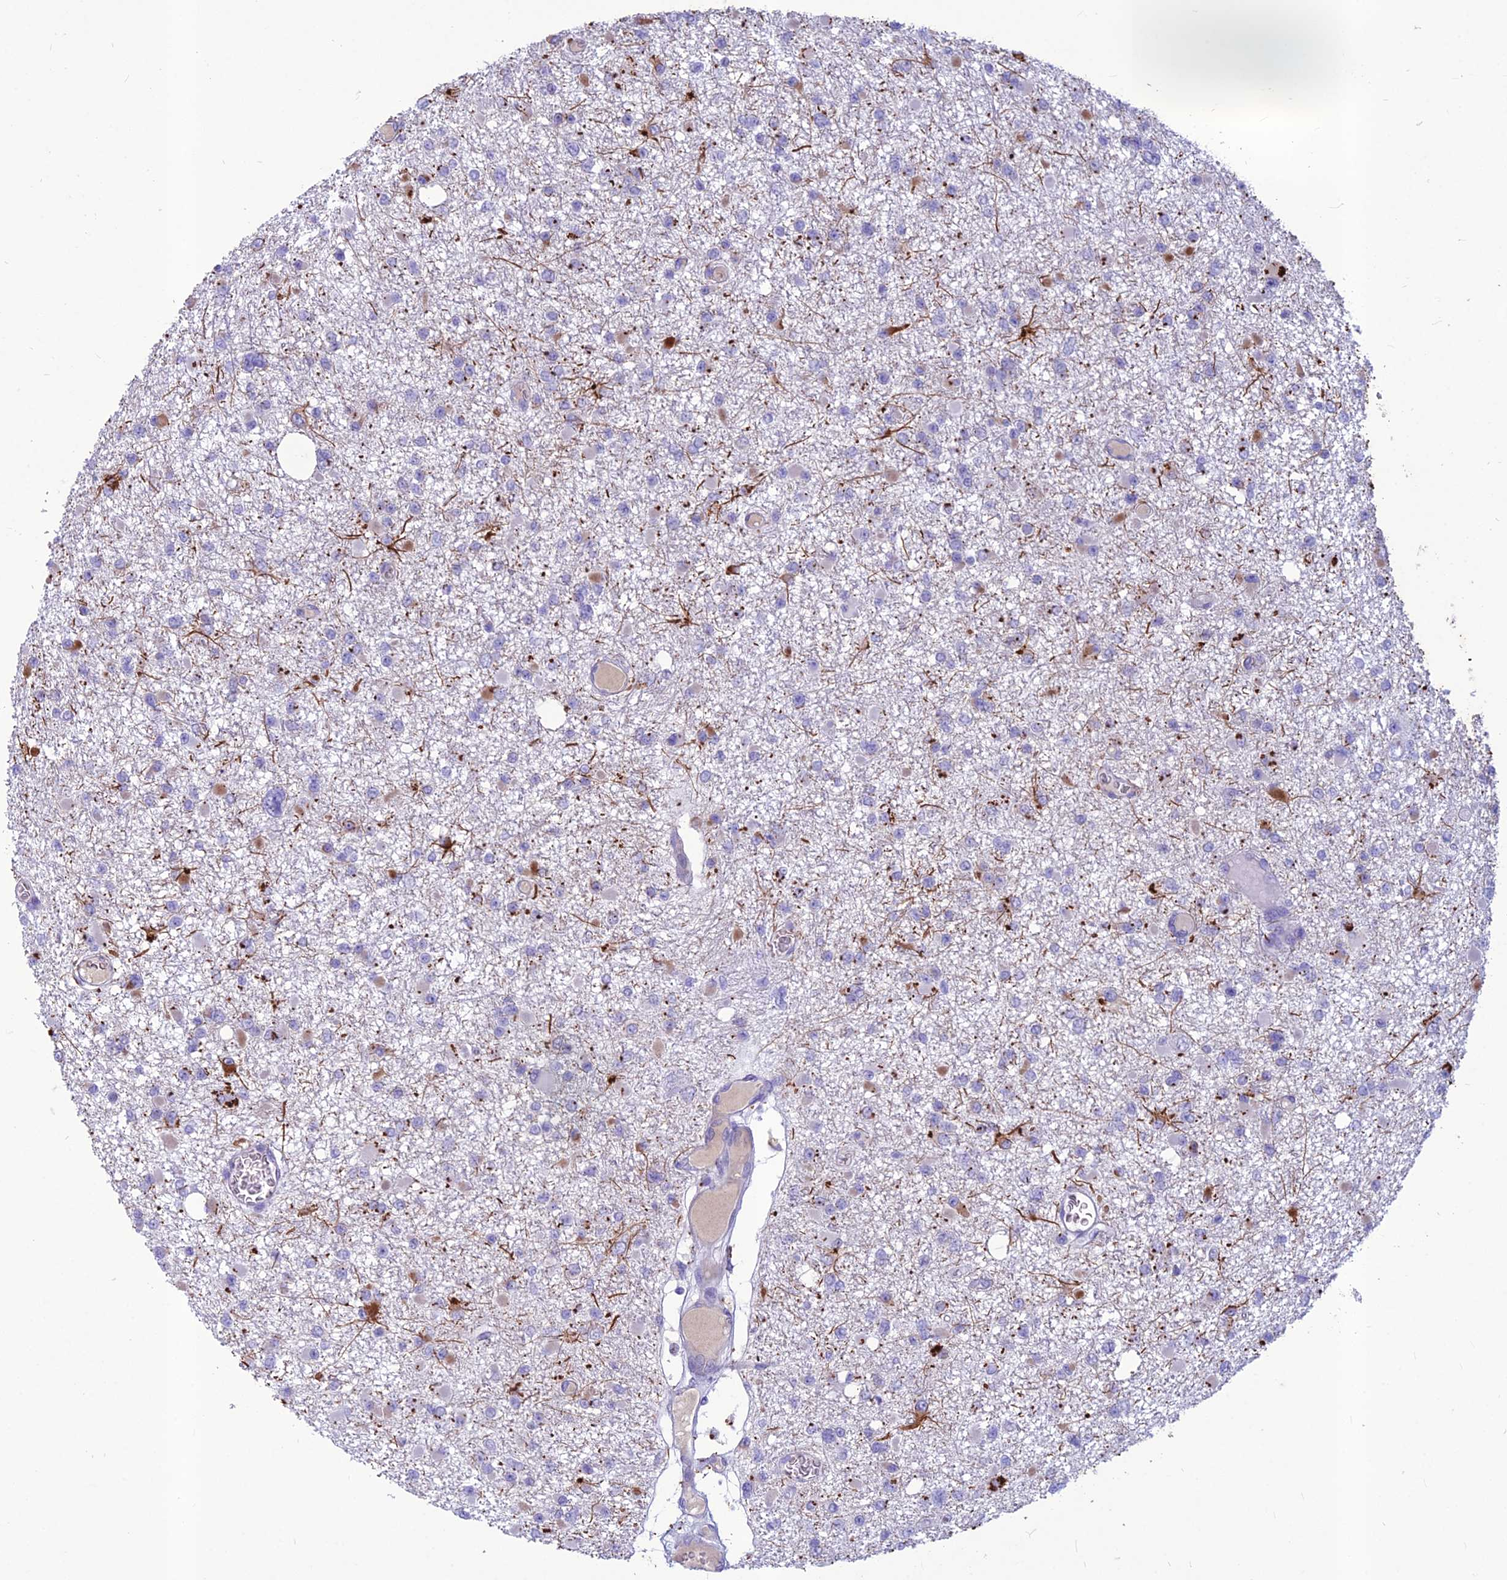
{"staining": {"intensity": "negative", "quantity": "none", "location": "none"}, "tissue": "glioma", "cell_type": "Tumor cells", "image_type": "cancer", "snomed": [{"axis": "morphology", "description": "Glioma, malignant, Low grade"}, {"axis": "topography", "description": "Brain"}], "caption": "The histopathology image shows no staining of tumor cells in glioma.", "gene": "IFT172", "patient": {"sex": "female", "age": 22}}